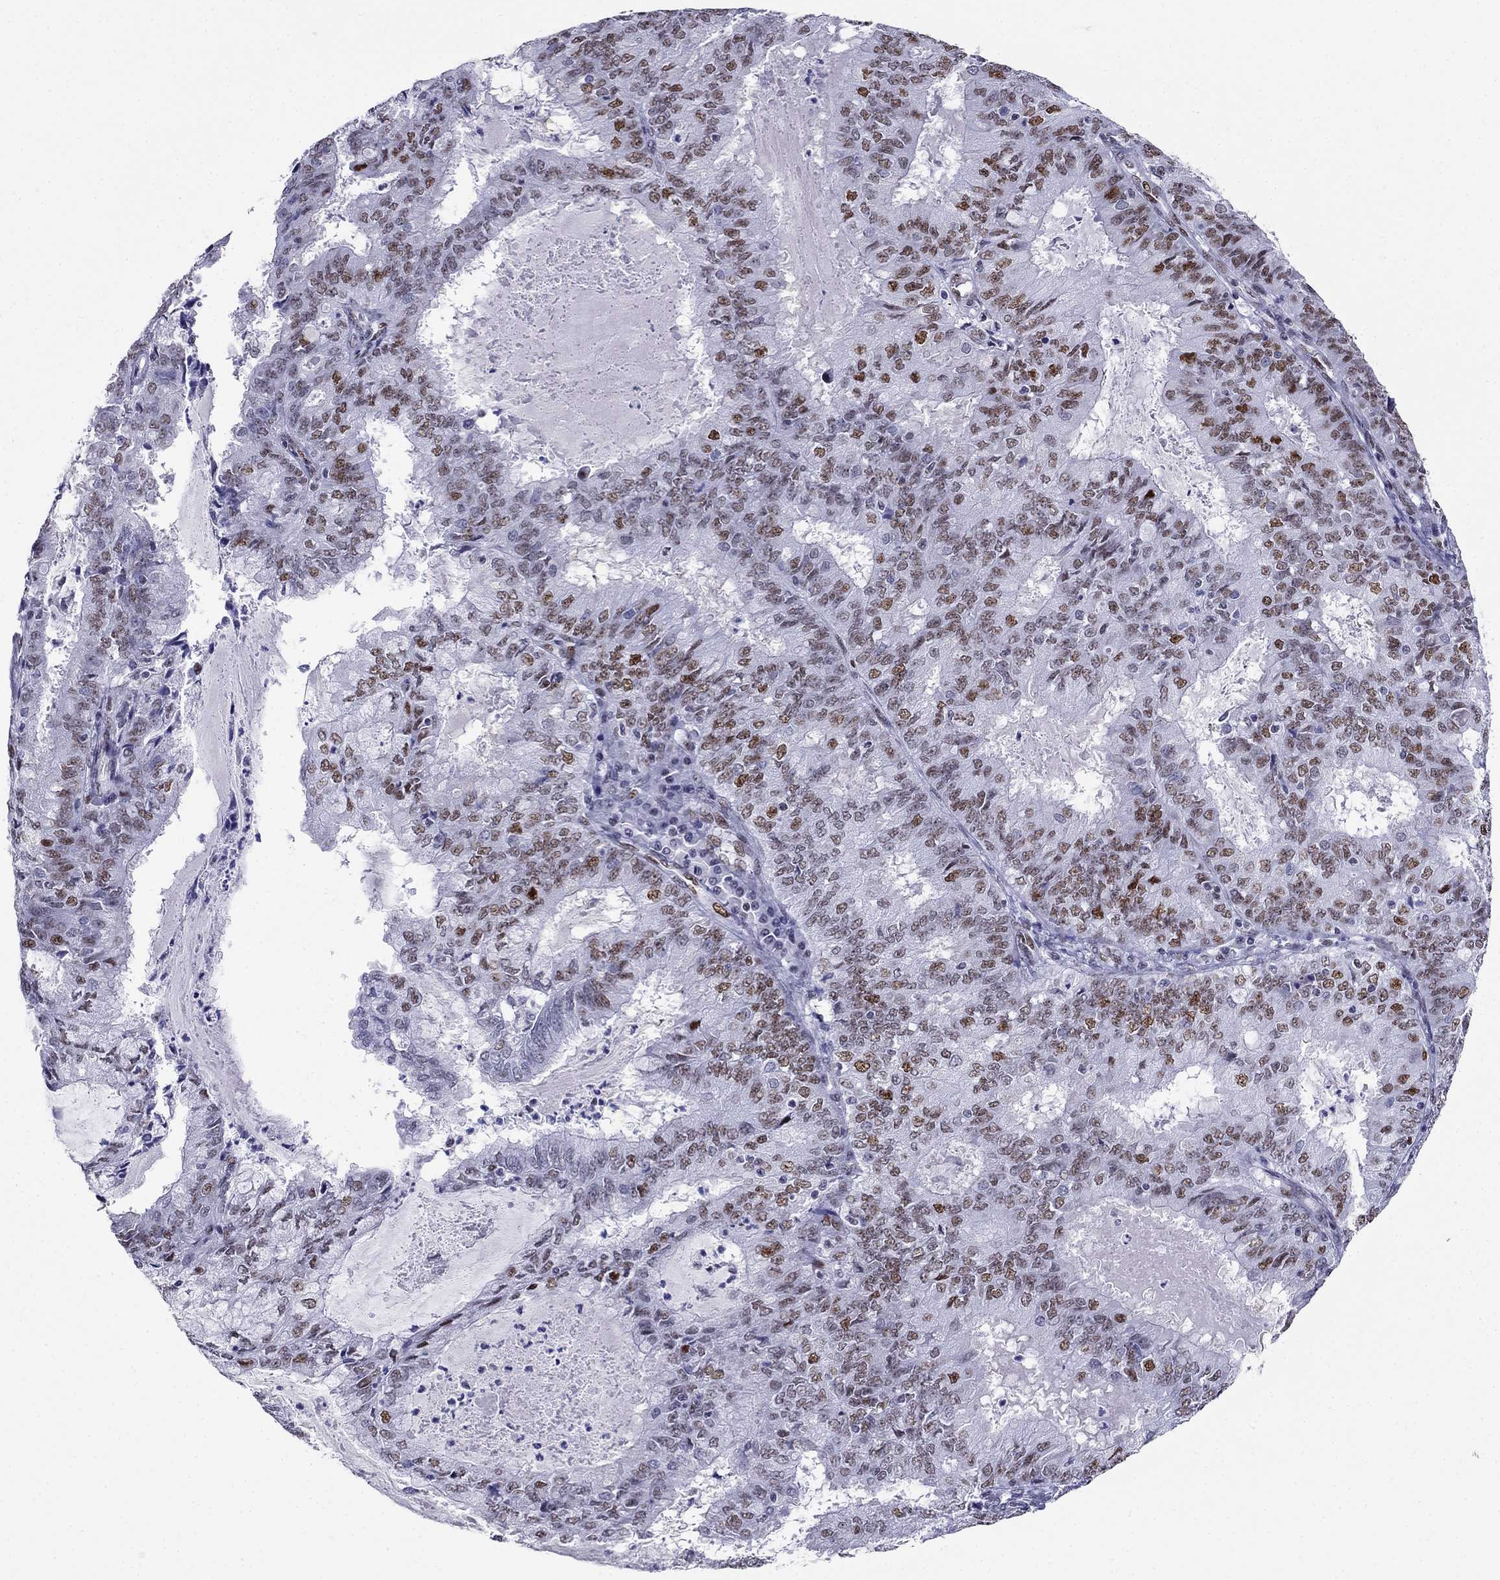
{"staining": {"intensity": "moderate", "quantity": "25%-75%", "location": "nuclear"}, "tissue": "endometrial cancer", "cell_type": "Tumor cells", "image_type": "cancer", "snomed": [{"axis": "morphology", "description": "Adenocarcinoma, NOS"}, {"axis": "topography", "description": "Endometrium"}], "caption": "Endometrial cancer tissue displays moderate nuclear expression in approximately 25%-75% of tumor cells, visualized by immunohistochemistry. (Brightfield microscopy of DAB IHC at high magnification).", "gene": "PPM1G", "patient": {"sex": "female", "age": 57}}